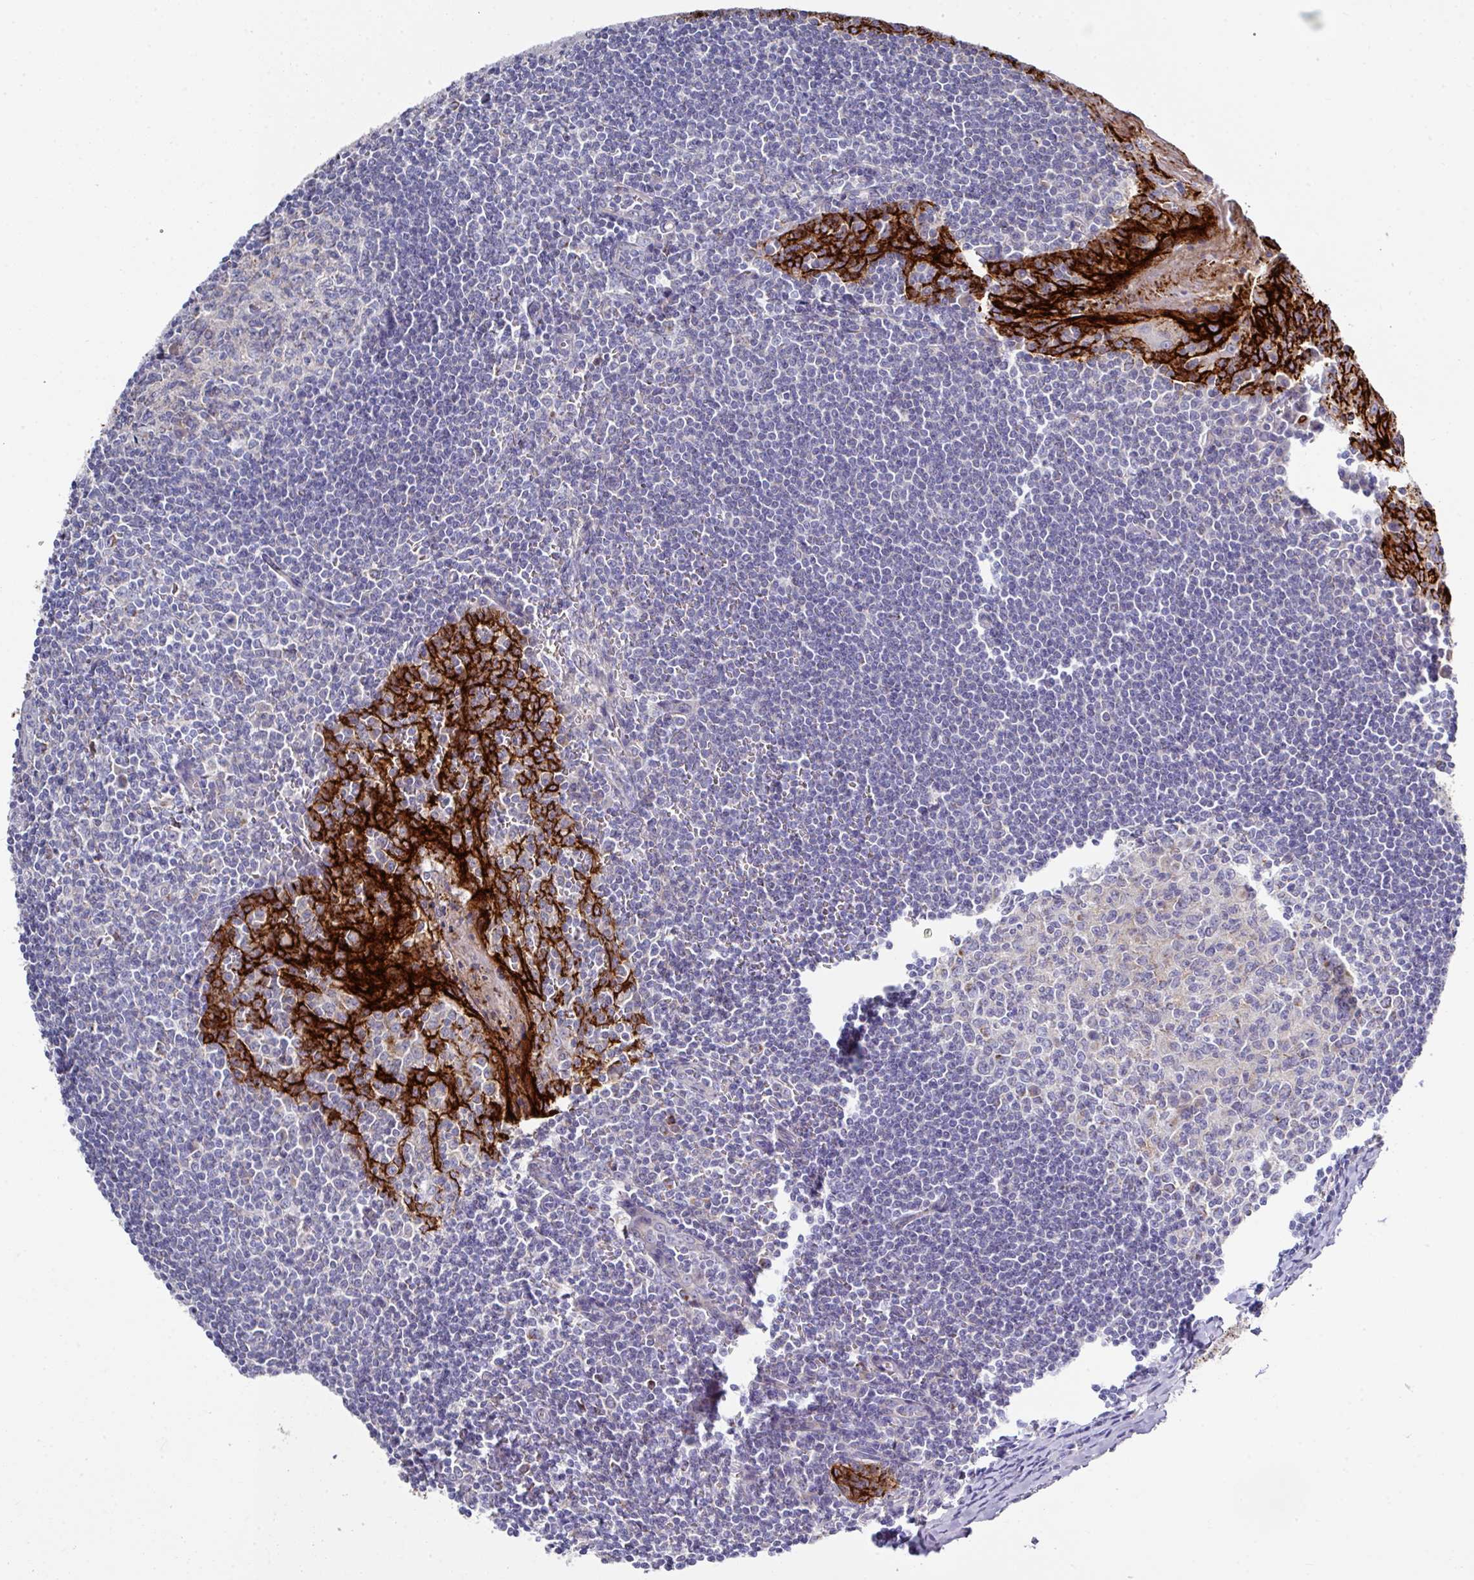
{"staining": {"intensity": "negative", "quantity": "none", "location": "none"}, "tissue": "tonsil", "cell_type": "Germinal center cells", "image_type": "normal", "snomed": [{"axis": "morphology", "description": "Normal tissue, NOS"}, {"axis": "topography", "description": "Tonsil"}], "caption": "High magnification brightfield microscopy of unremarkable tonsil stained with DAB (3,3'-diaminobenzidine) (brown) and counterstained with hematoxylin (blue): germinal center cells show no significant staining.", "gene": "CLDN1", "patient": {"sex": "male", "age": 27}}